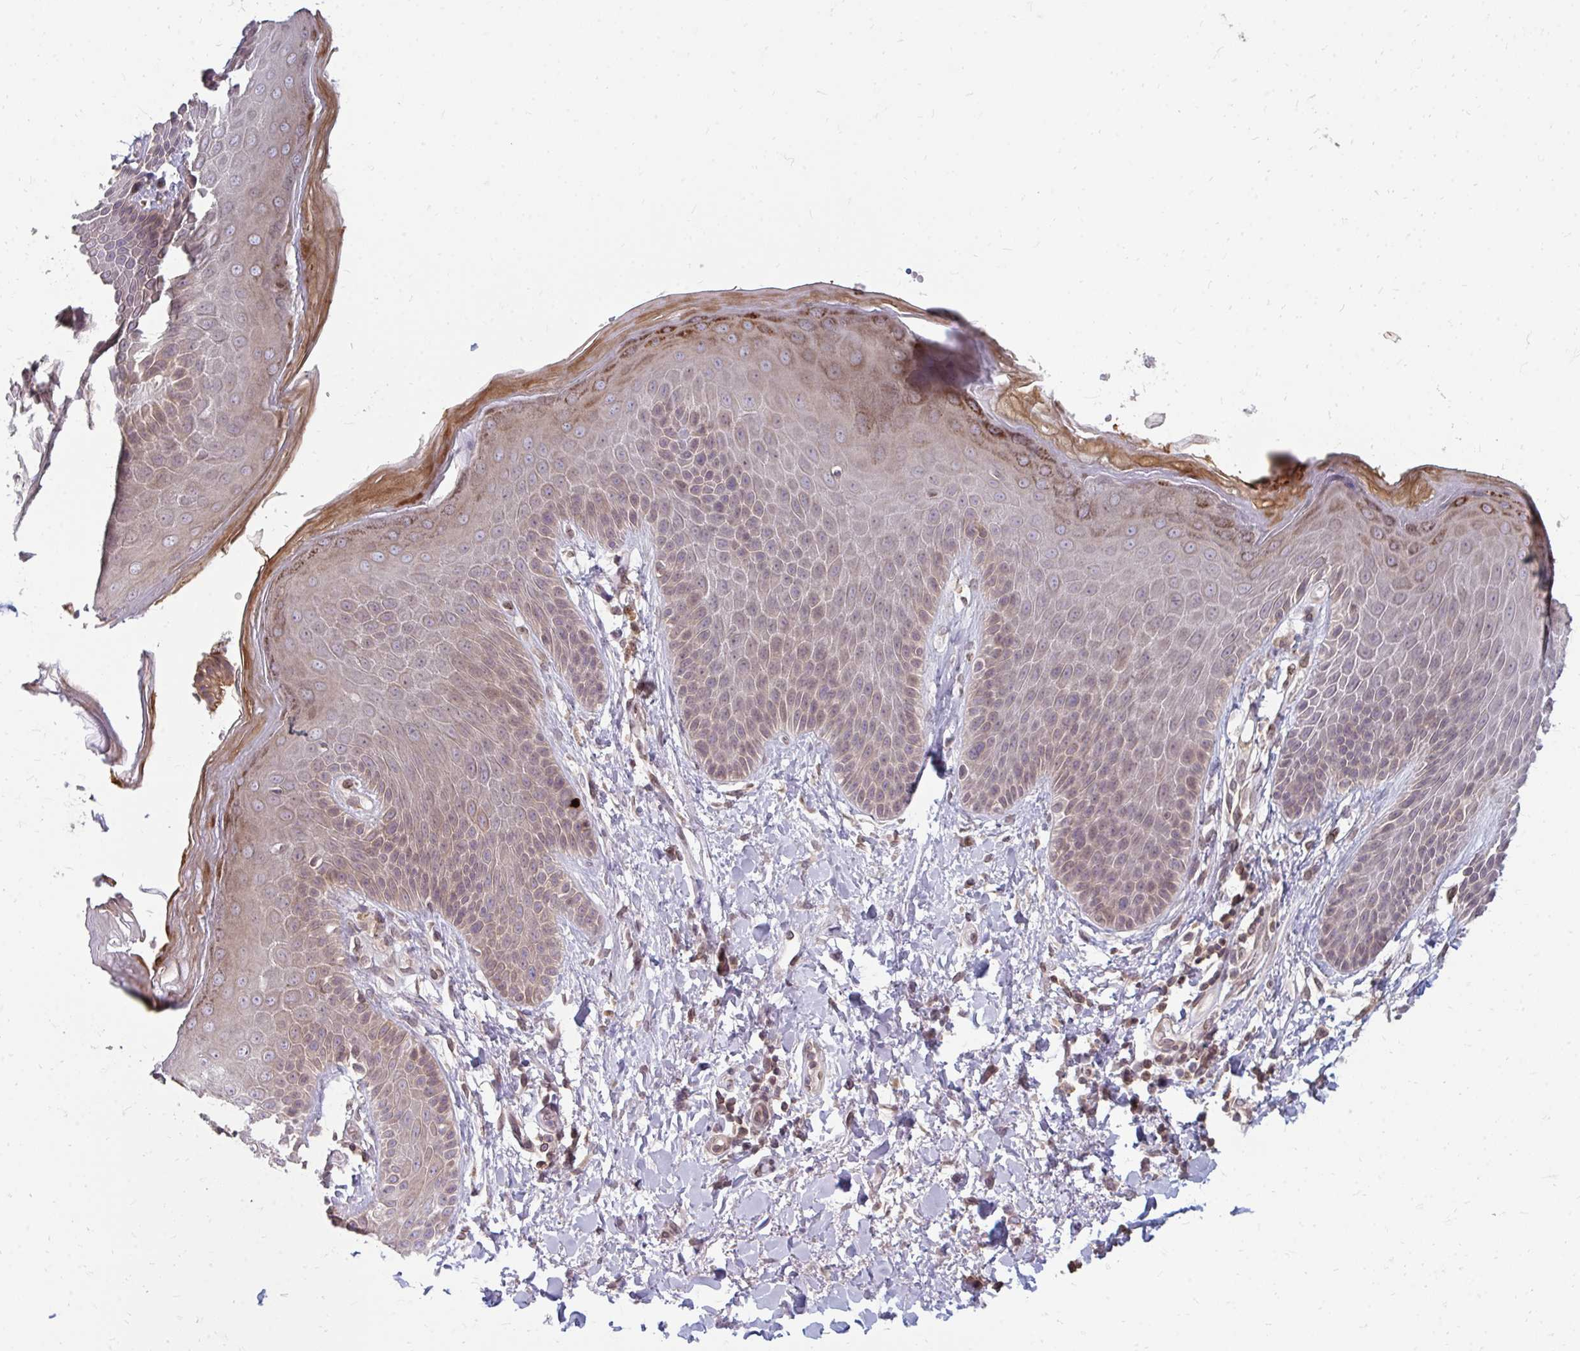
{"staining": {"intensity": "moderate", "quantity": "25%-75%", "location": "cytoplasmic/membranous"}, "tissue": "skin", "cell_type": "Epidermal cells", "image_type": "normal", "snomed": [{"axis": "morphology", "description": "Normal tissue, NOS"}, {"axis": "topography", "description": "Anal"}, {"axis": "topography", "description": "Peripheral nerve tissue"}], "caption": "A brown stain highlights moderate cytoplasmic/membranous staining of a protein in epidermal cells of benign human skin.", "gene": "GPC5", "patient": {"sex": "male", "age": 51}}